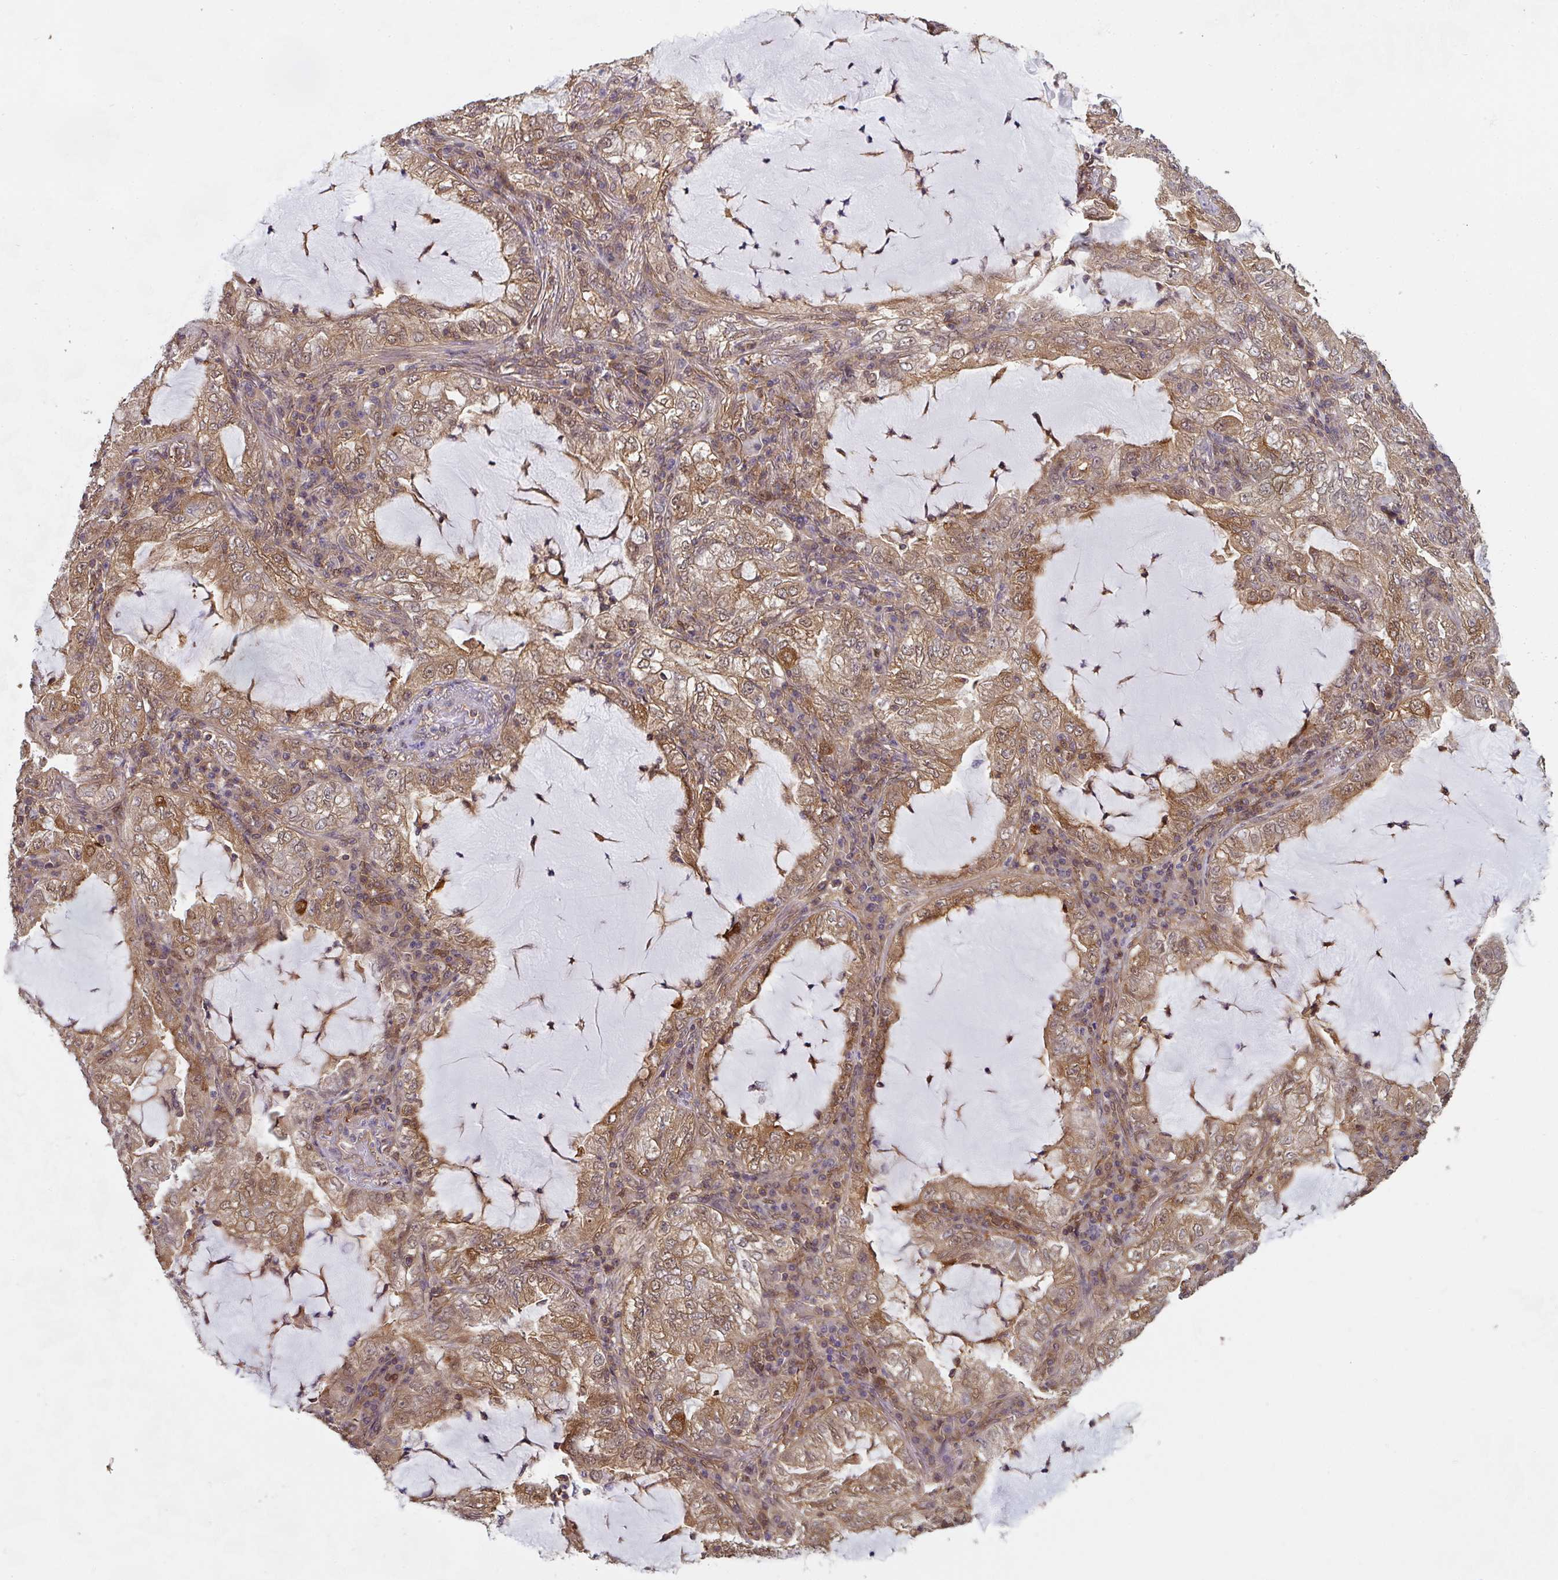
{"staining": {"intensity": "moderate", "quantity": ">75%", "location": "cytoplasmic/membranous,nuclear"}, "tissue": "lung cancer", "cell_type": "Tumor cells", "image_type": "cancer", "snomed": [{"axis": "morphology", "description": "Adenocarcinoma, NOS"}, {"axis": "topography", "description": "Lung"}], "caption": "Immunohistochemical staining of adenocarcinoma (lung) exhibits medium levels of moderate cytoplasmic/membranous and nuclear expression in approximately >75% of tumor cells. The protein of interest is stained brown, and the nuclei are stained in blue (DAB (3,3'-diaminobenzidine) IHC with brightfield microscopy, high magnification).", "gene": "ST13", "patient": {"sex": "female", "age": 73}}